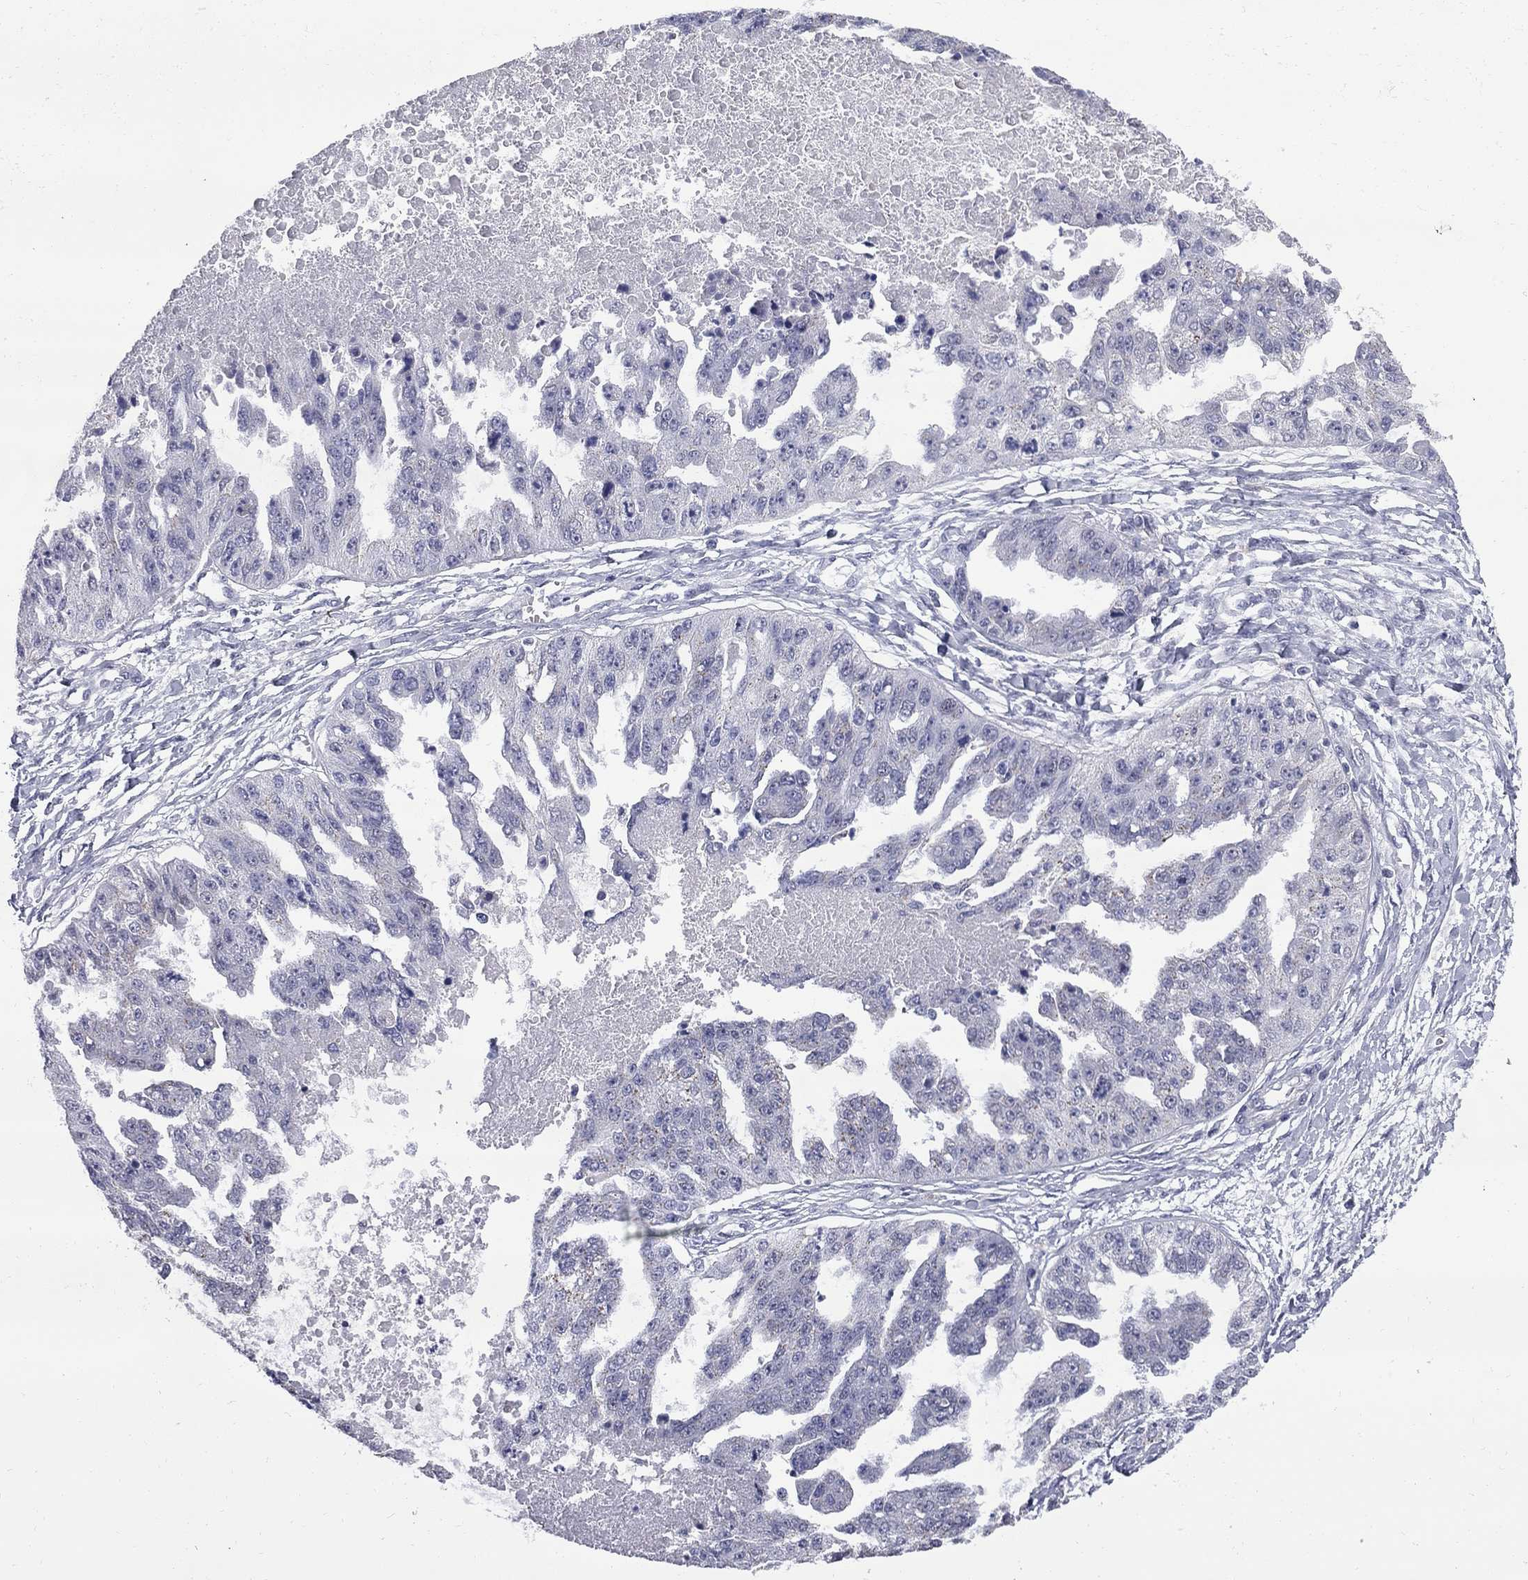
{"staining": {"intensity": "negative", "quantity": "none", "location": "none"}, "tissue": "ovarian cancer", "cell_type": "Tumor cells", "image_type": "cancer", "snomed": [{"axis": "morphology", "description": "Cystadenocarcinoma, serous, NOS"}, {"axis": "topography", "description": "Ovary"}], "caption": "Immunohistochemical staining of serous cystadenocarcinoma (ovarian) exhibits no significant expression in tumor cells.", "gene": "HTR4", "patient": {"sex": "female", "age": 58}}